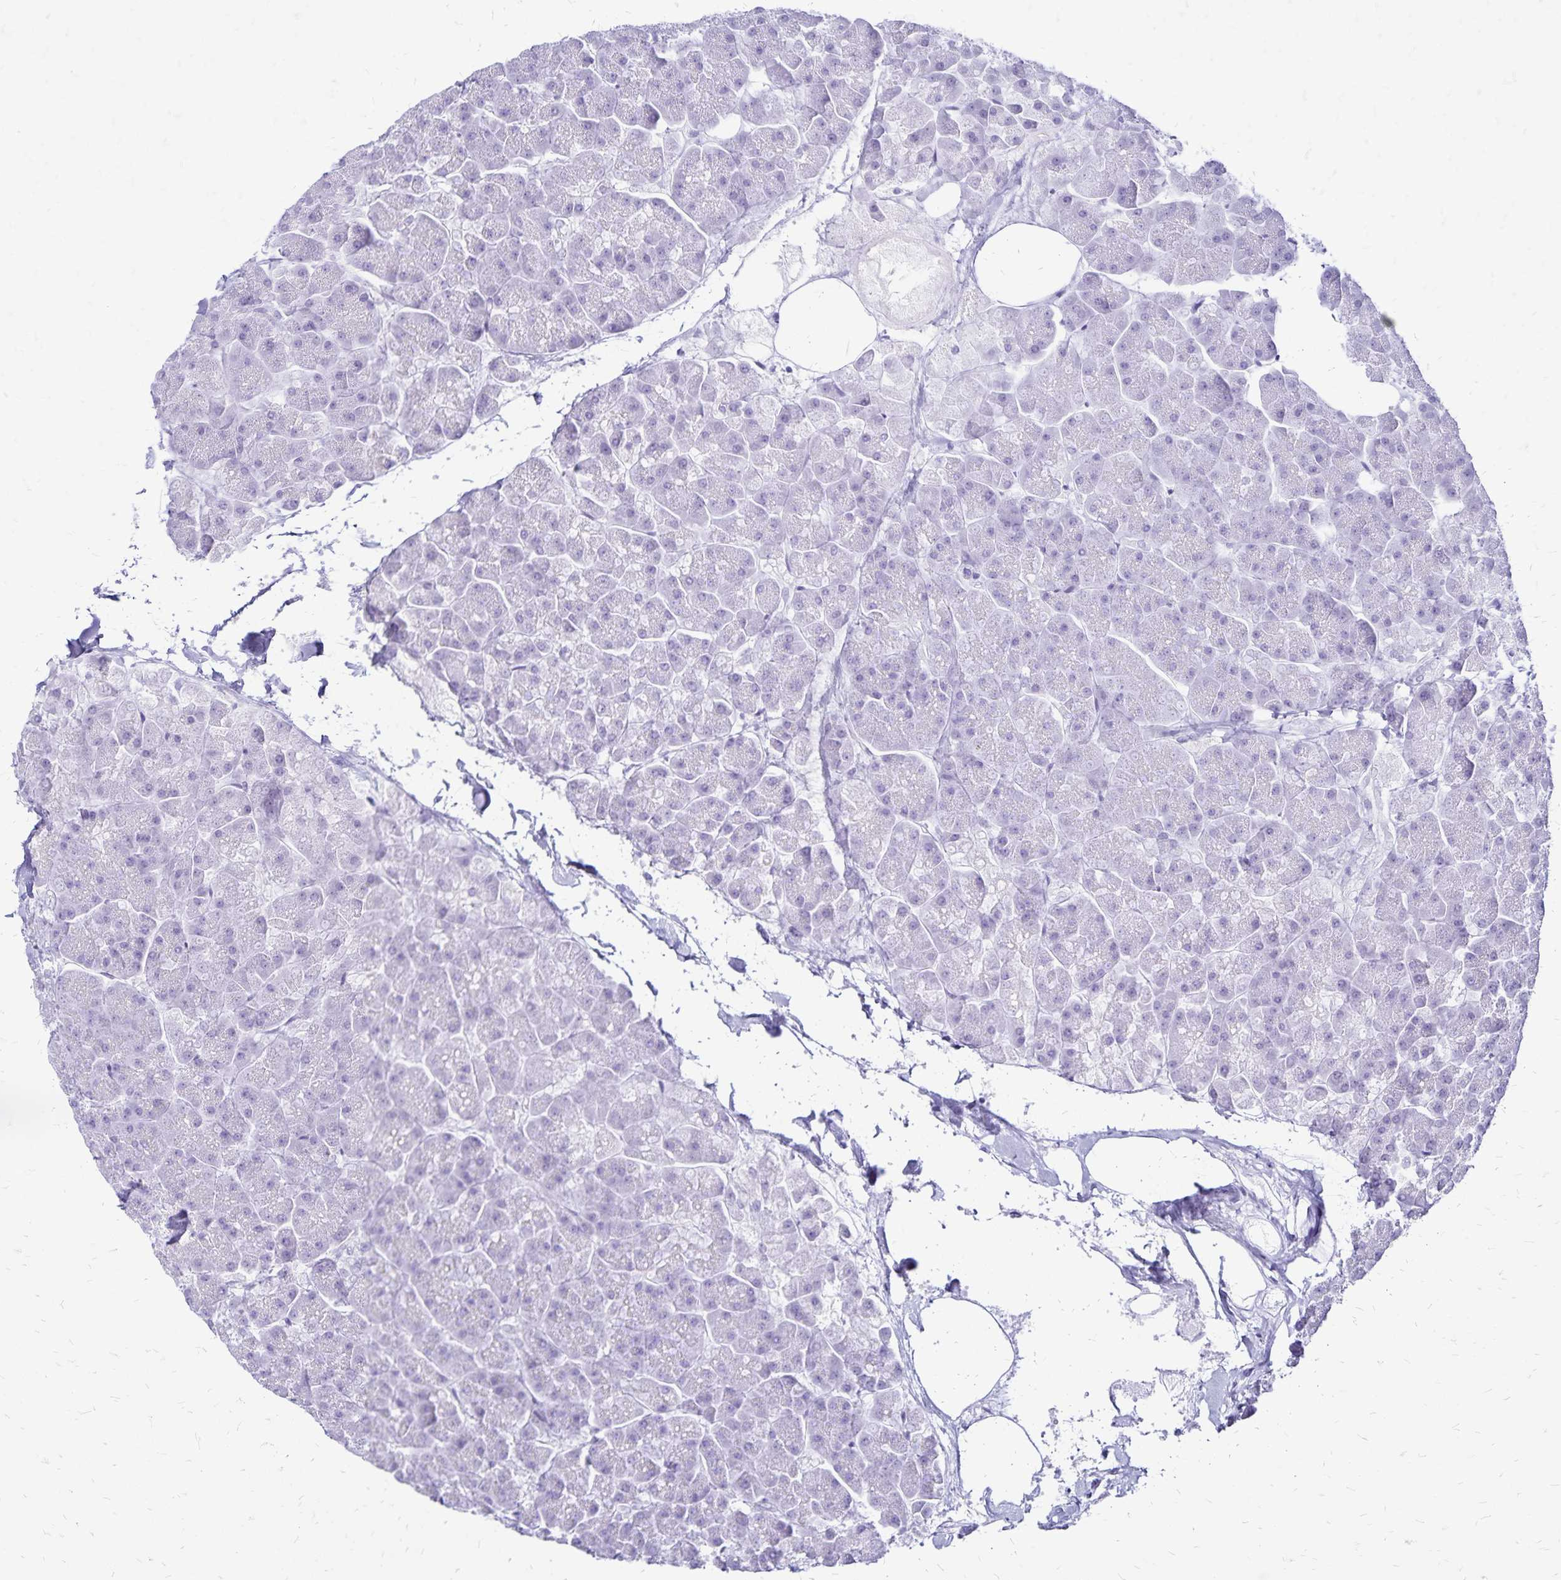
{"staining": {"intensity": "negative", "quantity": "none", "location": "none"}, "tissue": "pancreas", "cell_type": "Exocrine glandular cells", "image_type": "normal", "snomed": [{"axis": "morphology", "description": "Normal tissue, NOS"}, {"axis": "topography", "description": "Pancreas"}, {"axis": "topography", "description": "Peripheral nerve tissue"}], "caption": "The histopathology image displays no staining of exocrine glandular cells in unremarkable pancreas. (Stains: DAB IHC with hematoxylin counter stain, Microscopy: brightfield microscopy at high magnification).", "gene": "LIN28B", "patient": {"sex": "male", "age": 54}}